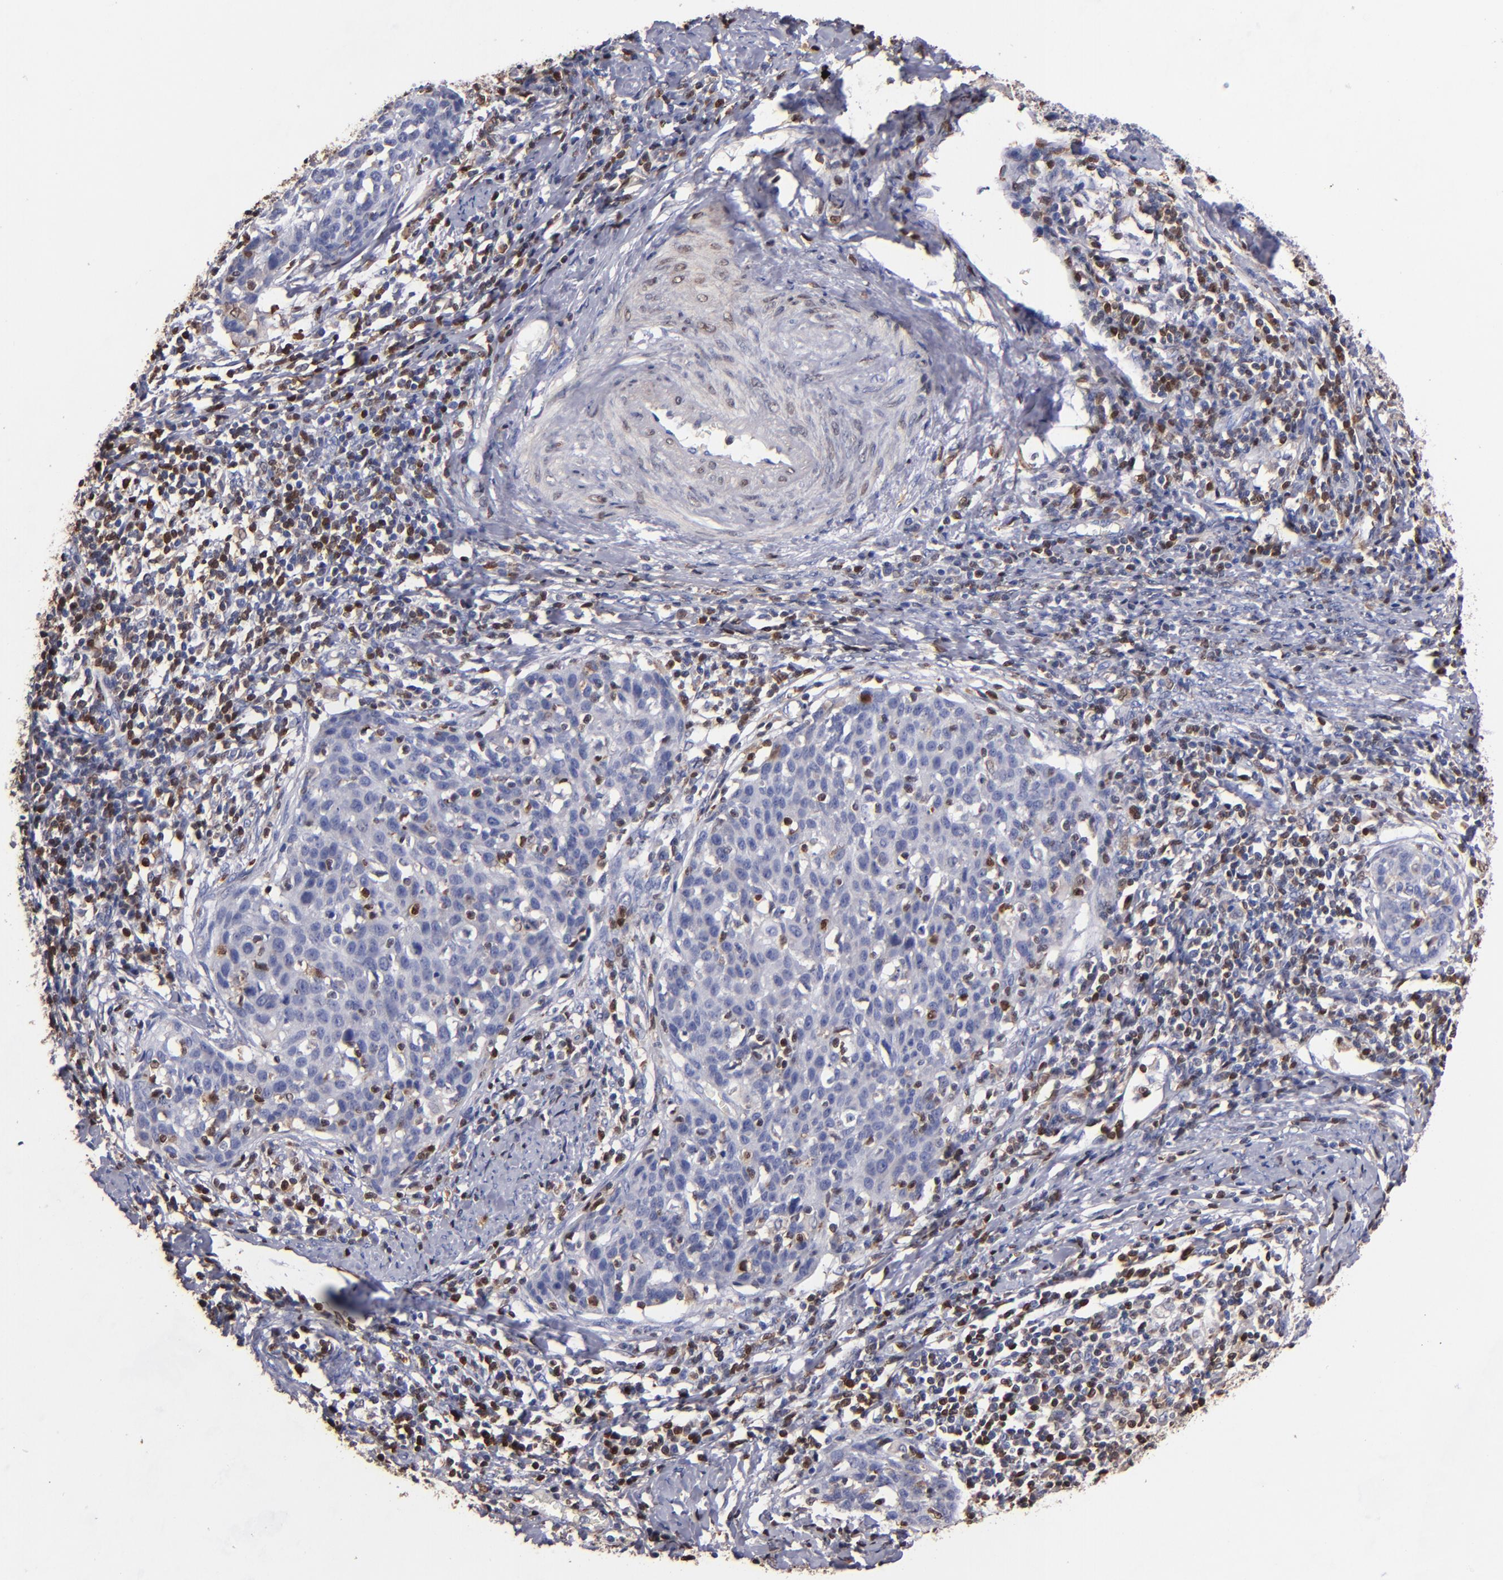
{"staining": {"intensity": "negative", "quantity": "none", "location": "none"}, "tissue": "cervical cancer", "cell_type": "Tumor cells", "image_type": "cancer", "snomed": [{"axis": "morphology", "description": "Squamous cell carcinoma, NOS"}, {"axis": "topography", "description": "Cervix"}], "caption": "The histopathology image demonstrates no staining of tumor cells in cervical cancer.", "gene": "S100A4", "patient": {"sex": "female", "age": 38}}